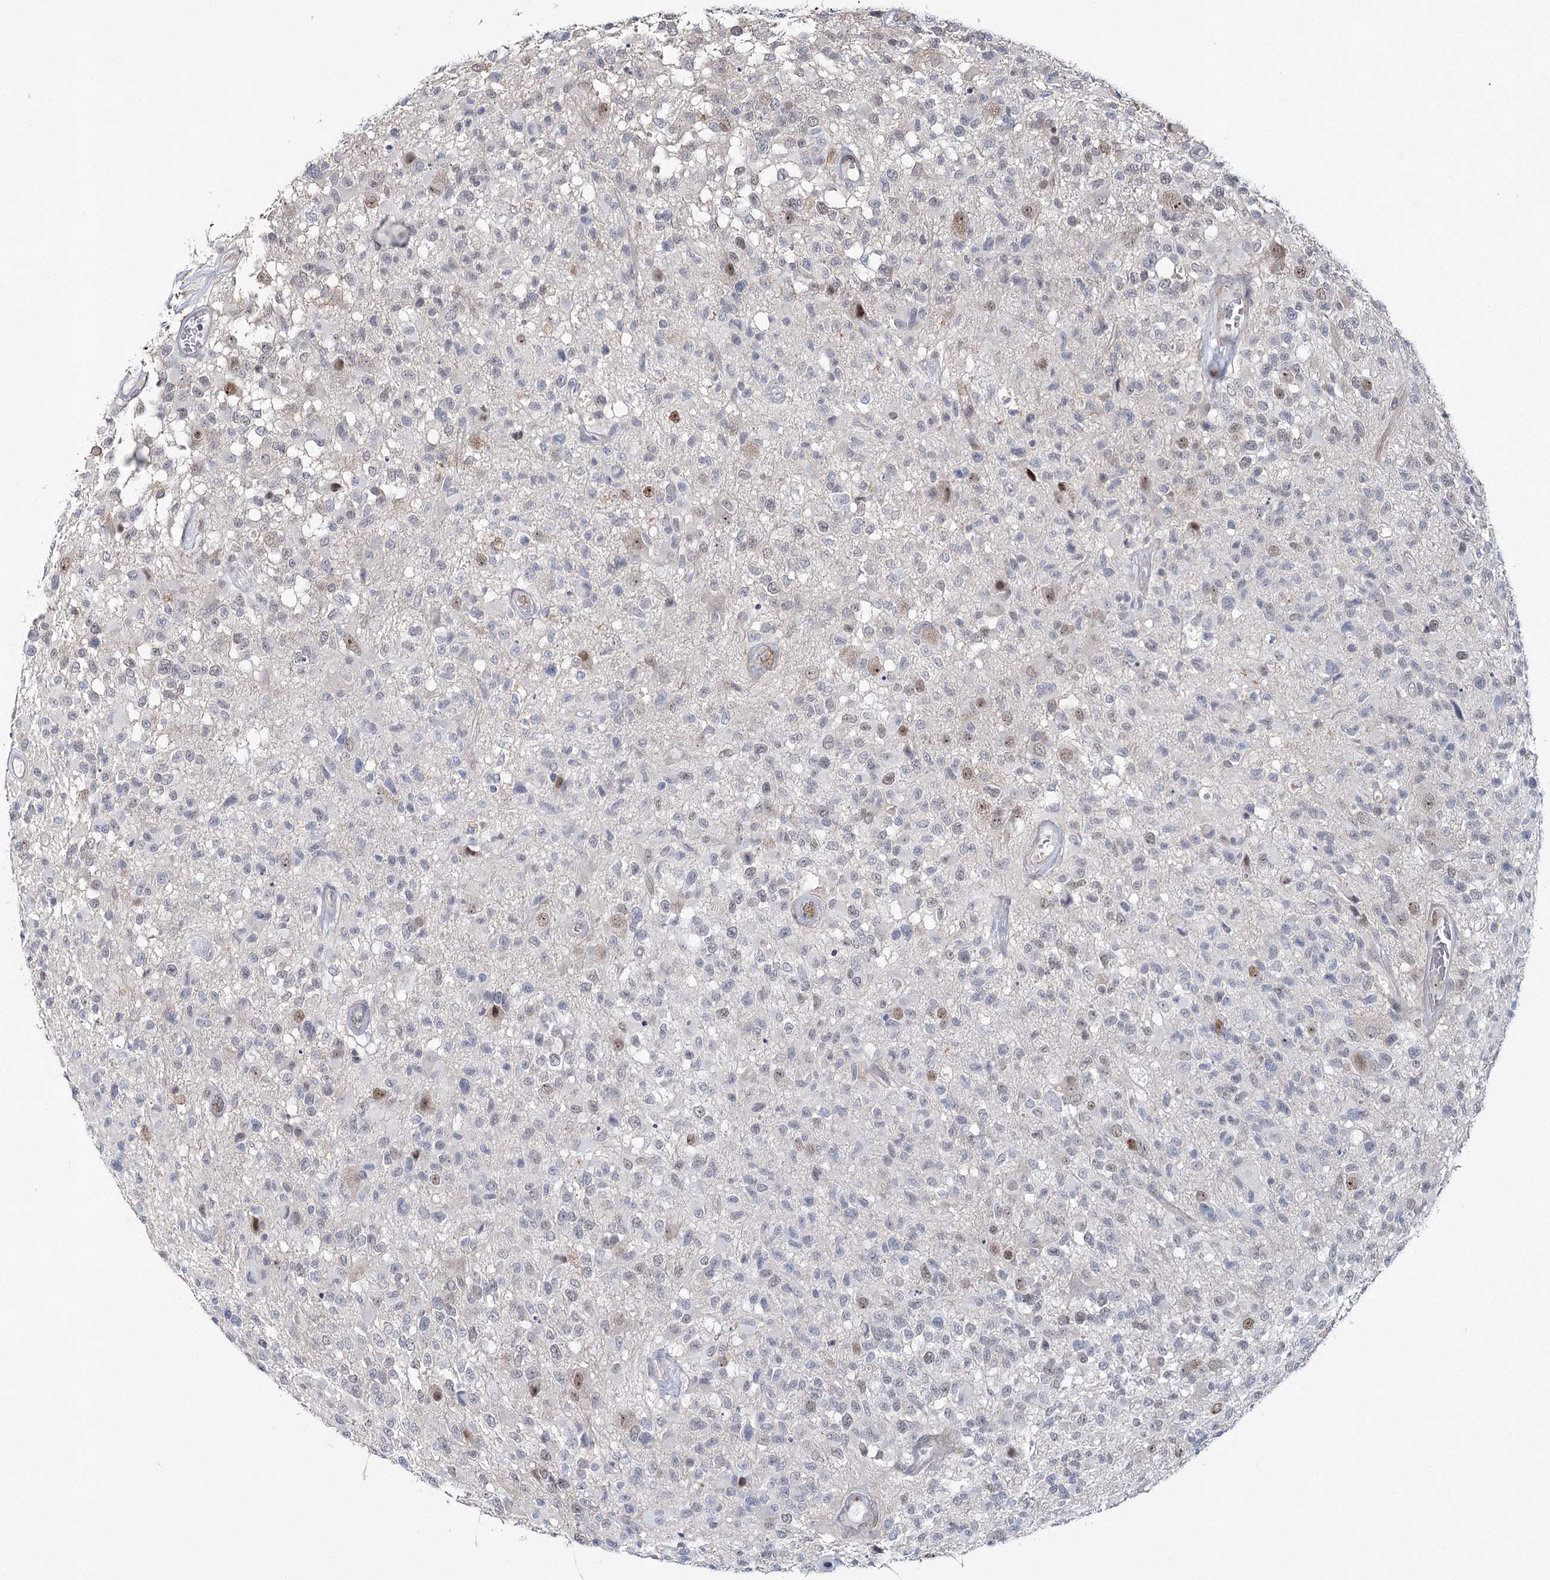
{"staining": {"intensity": "weak", "quantity": "<25%", "location": "nuclear"}, "tissue": "glioma", "cell_type": "Tumor cells", "image_type": "cancer", "snomed": [{"axis": "morphology", "description": "Glioma, malignant, High grade"}, {"axis": "morphology", "description": "Glioblastoma, NOS"}, {"axis": "topography", "description": "Brain"}], "caption": "Glioblastoma stained for a protein using immunohistochemistry (IHC) shows no expression tumor cells.", "gene": "ZC3H8", "patient": {"sex": "male", "age": 60}}